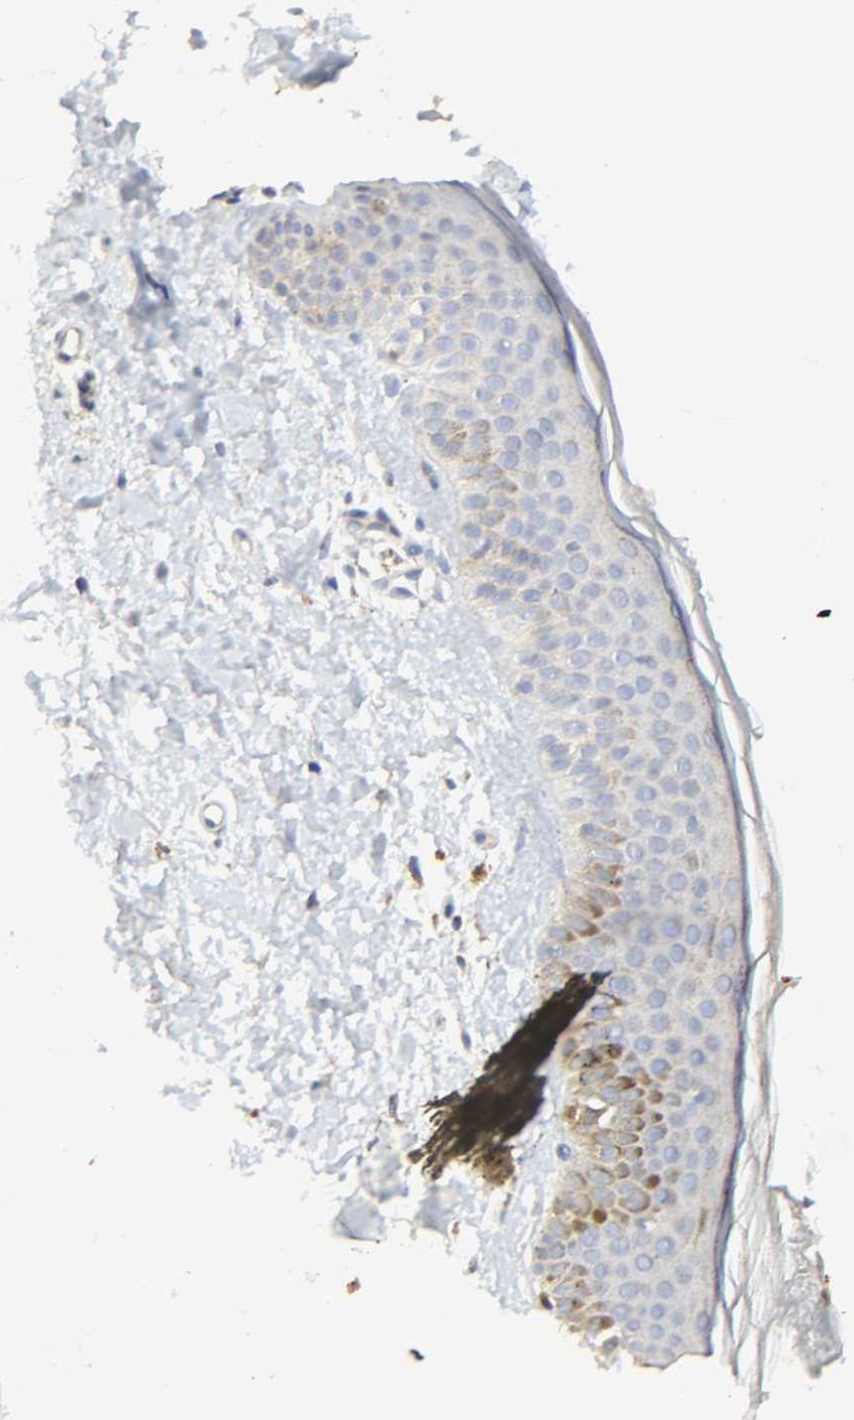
{"staining": {"intensity": "negative", "quantity": "none", "location": "none"}, "tissue": "skin", "cell_type": "Fibroblasts", "image_type": "normal", "snomed": [{"axis": "morphology", "description": "Normal tissue, NOS"}, {"axis": "topography", "description": "Skin"}], "caption": "Fibroblasts show no significant expression in unremarkable skin.", "gene": "CAMK2A", "patient": {"sex": "female", "age": 56}}